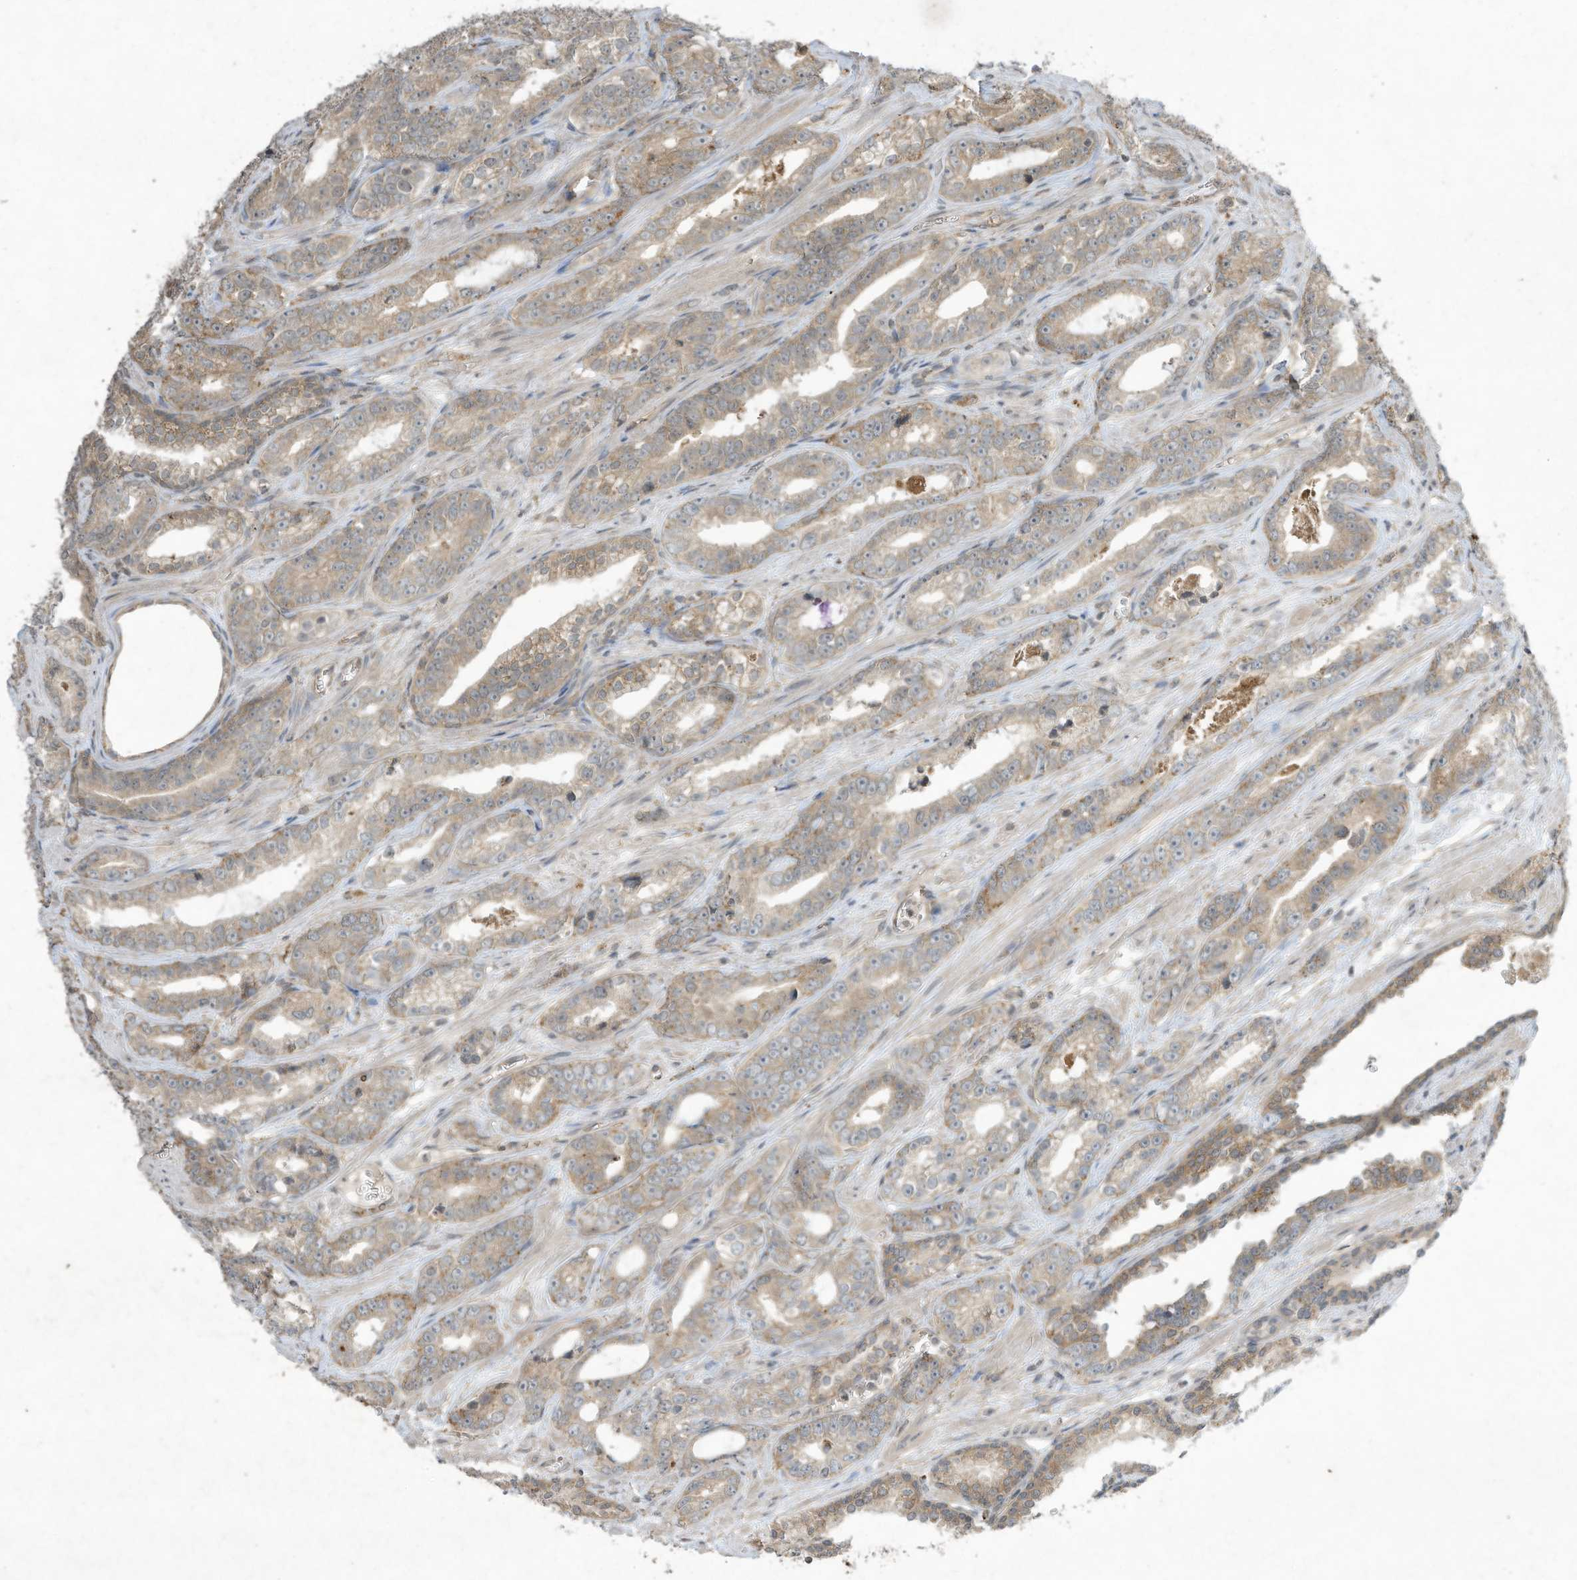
{"staining": {"intensity": "moderate", "quantity": ">75%", "location": "cytoplasmic/membranous"}, "tissue": "prostate cancer", "cell_type": "Tumor cells", "image_type": "cancer", "snomed": [{"axis": "morphology", "description": "Adenocarcinoma, High grade"}, {"axis": "topography", "description": "Prostate"}], "caption": "Protein expression analysis of prostate high-grade adenocarcinoma reveals moderate cytoplasmic/membranous staining in approximately >75% of tumor cells. Immunohistochemistry (ihc) stains the protein in brown and the nuclei are stained blue.", "gene": "MATN2", "patient": {"sex": "male", "age": 62}}